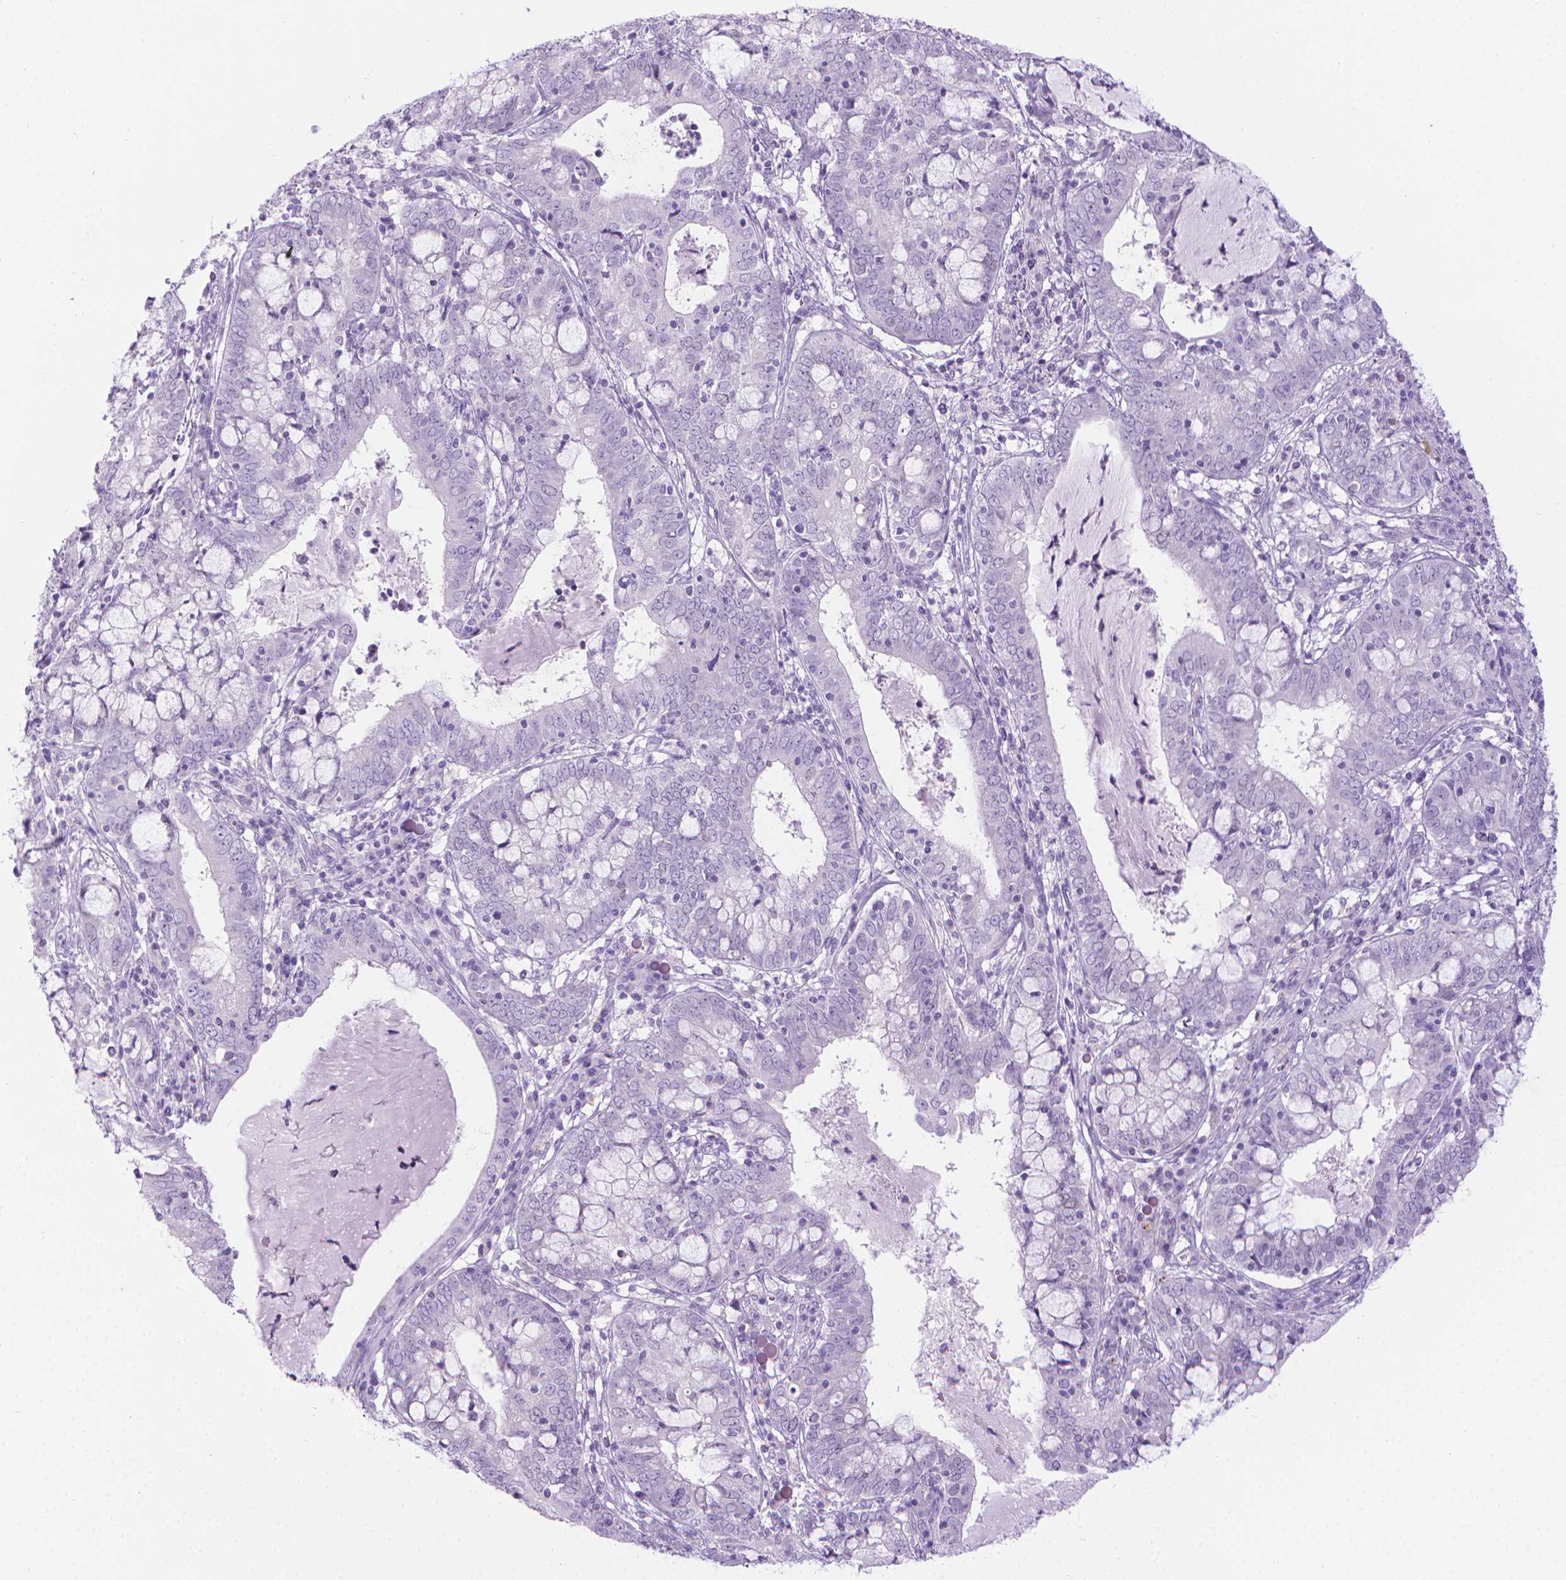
{"staining": {"intensity": "negative", "quantity": "none", "location": "none"}, "tissue": "cervical cancer", "cell_type": "Tumor cells", "image_type": "cancer", "snomed": [{"axis": "morphology", "description": "Adenocarcinoma, NOS"}, {"axis": "topography", "description": "Cervix"}], "caption": "DAB immunohistochemical staining of human cervical cancer shows no significant expression in tumor cells.", "gene": "SPAG6", "patient": {"sex": "female", "age": 40}}